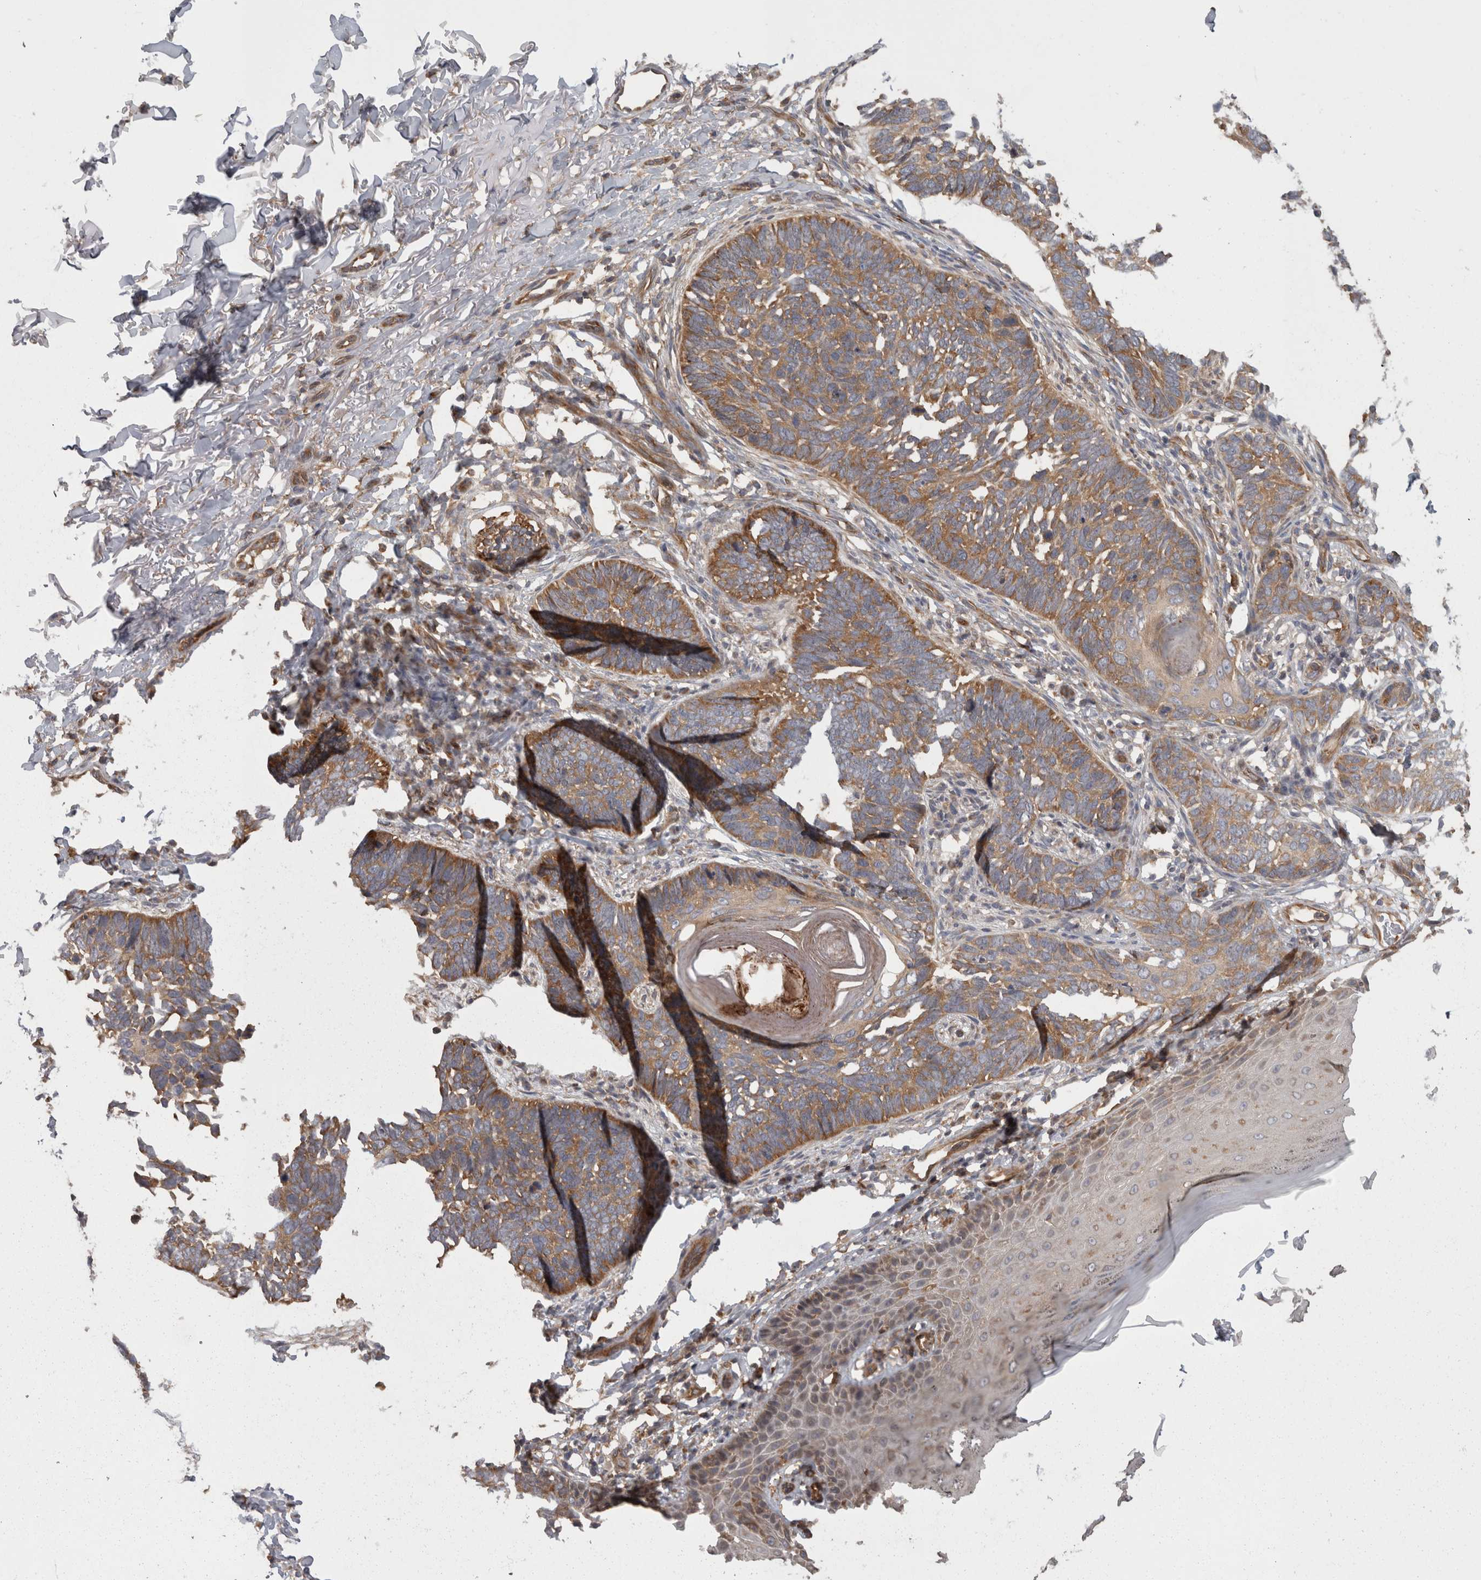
{"staining": {"intensity": "moderate", "quantity": ">75%", "location": "cytoplasmic/membranous"}, "tissue": "skin cancer", "cell_type": "Tumor cells", "image_type": "cancer", "snomed": [{"axis": "morphology", "description": "Normal tissue, NOS"}, {"axis": "morphology", "description": "Basal cell carcinoma"}, {"axis": "topography", "description": "Skin"}], "caption": "DAB (3,3'-diaminobenzidine) immunohistochemical staining of skin basal cell carcinoma demonstrates moderate cytoplasmic/membranous protein positivity in approximately >75% of tumor cells.", "gene": "SMCR8", "patient": {"sex": "male", "age": 77}}